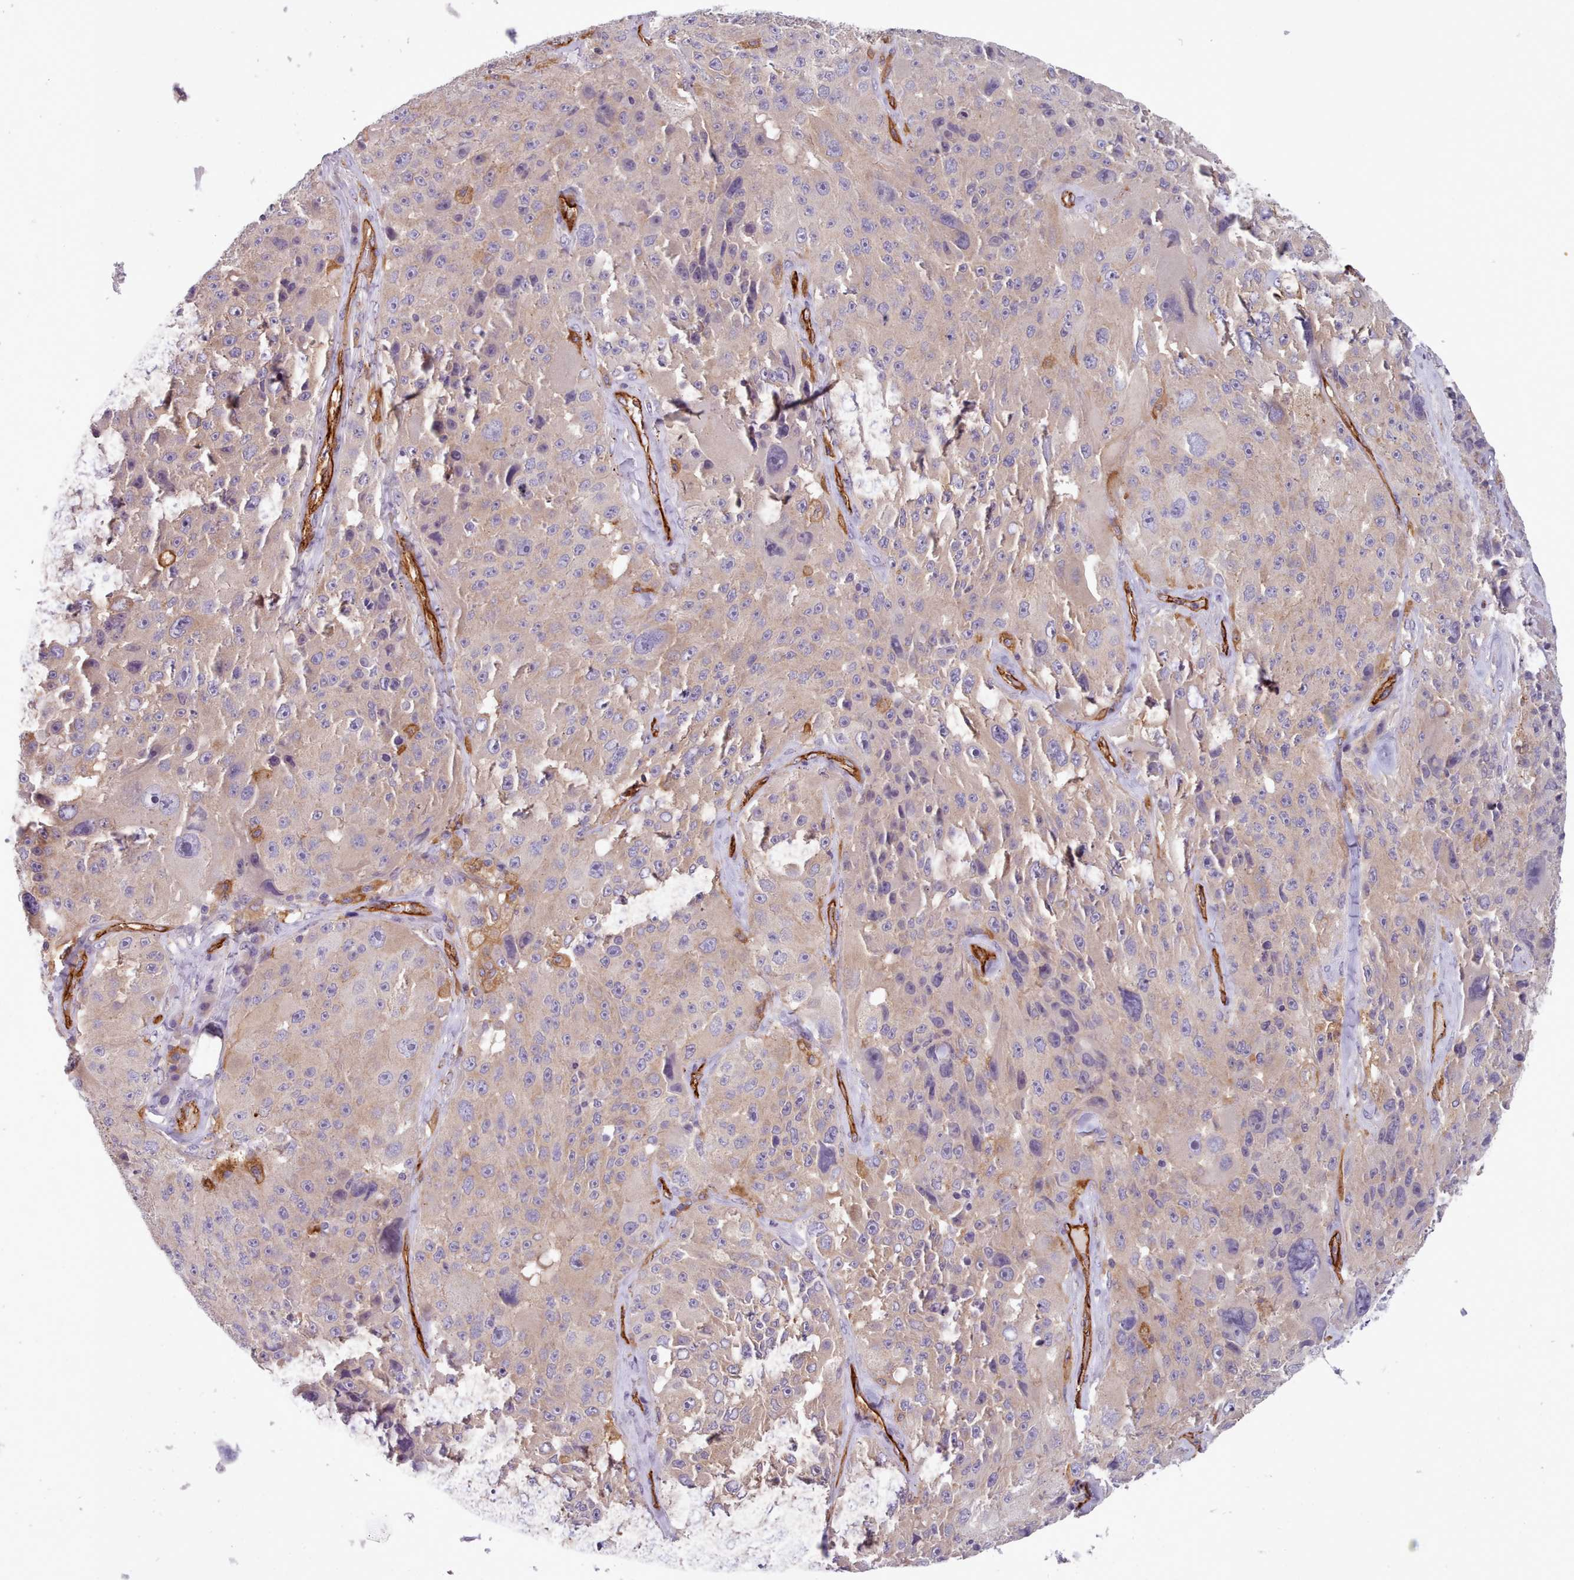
{"staining": {"intensity": "weak", "quantity": "25%-75%", "location": "cytoplasmic/membranous"}, "tissue": "melanoma", "cell_type": "Tumor cells", "image_type": "cancer", "snomed": [{"axis": "morphology", "description": "Malignant melanoma, Metastatic site"}, {"axis": "topography", "description": "Lymph node"}], "caption": "An image of melanoma stained for a protein demonstrates weak cytoplasmic/membranous brown staining in tumor cells.", "gene": "CD300LF", "patient": {"sex": "male", "age": 62}}